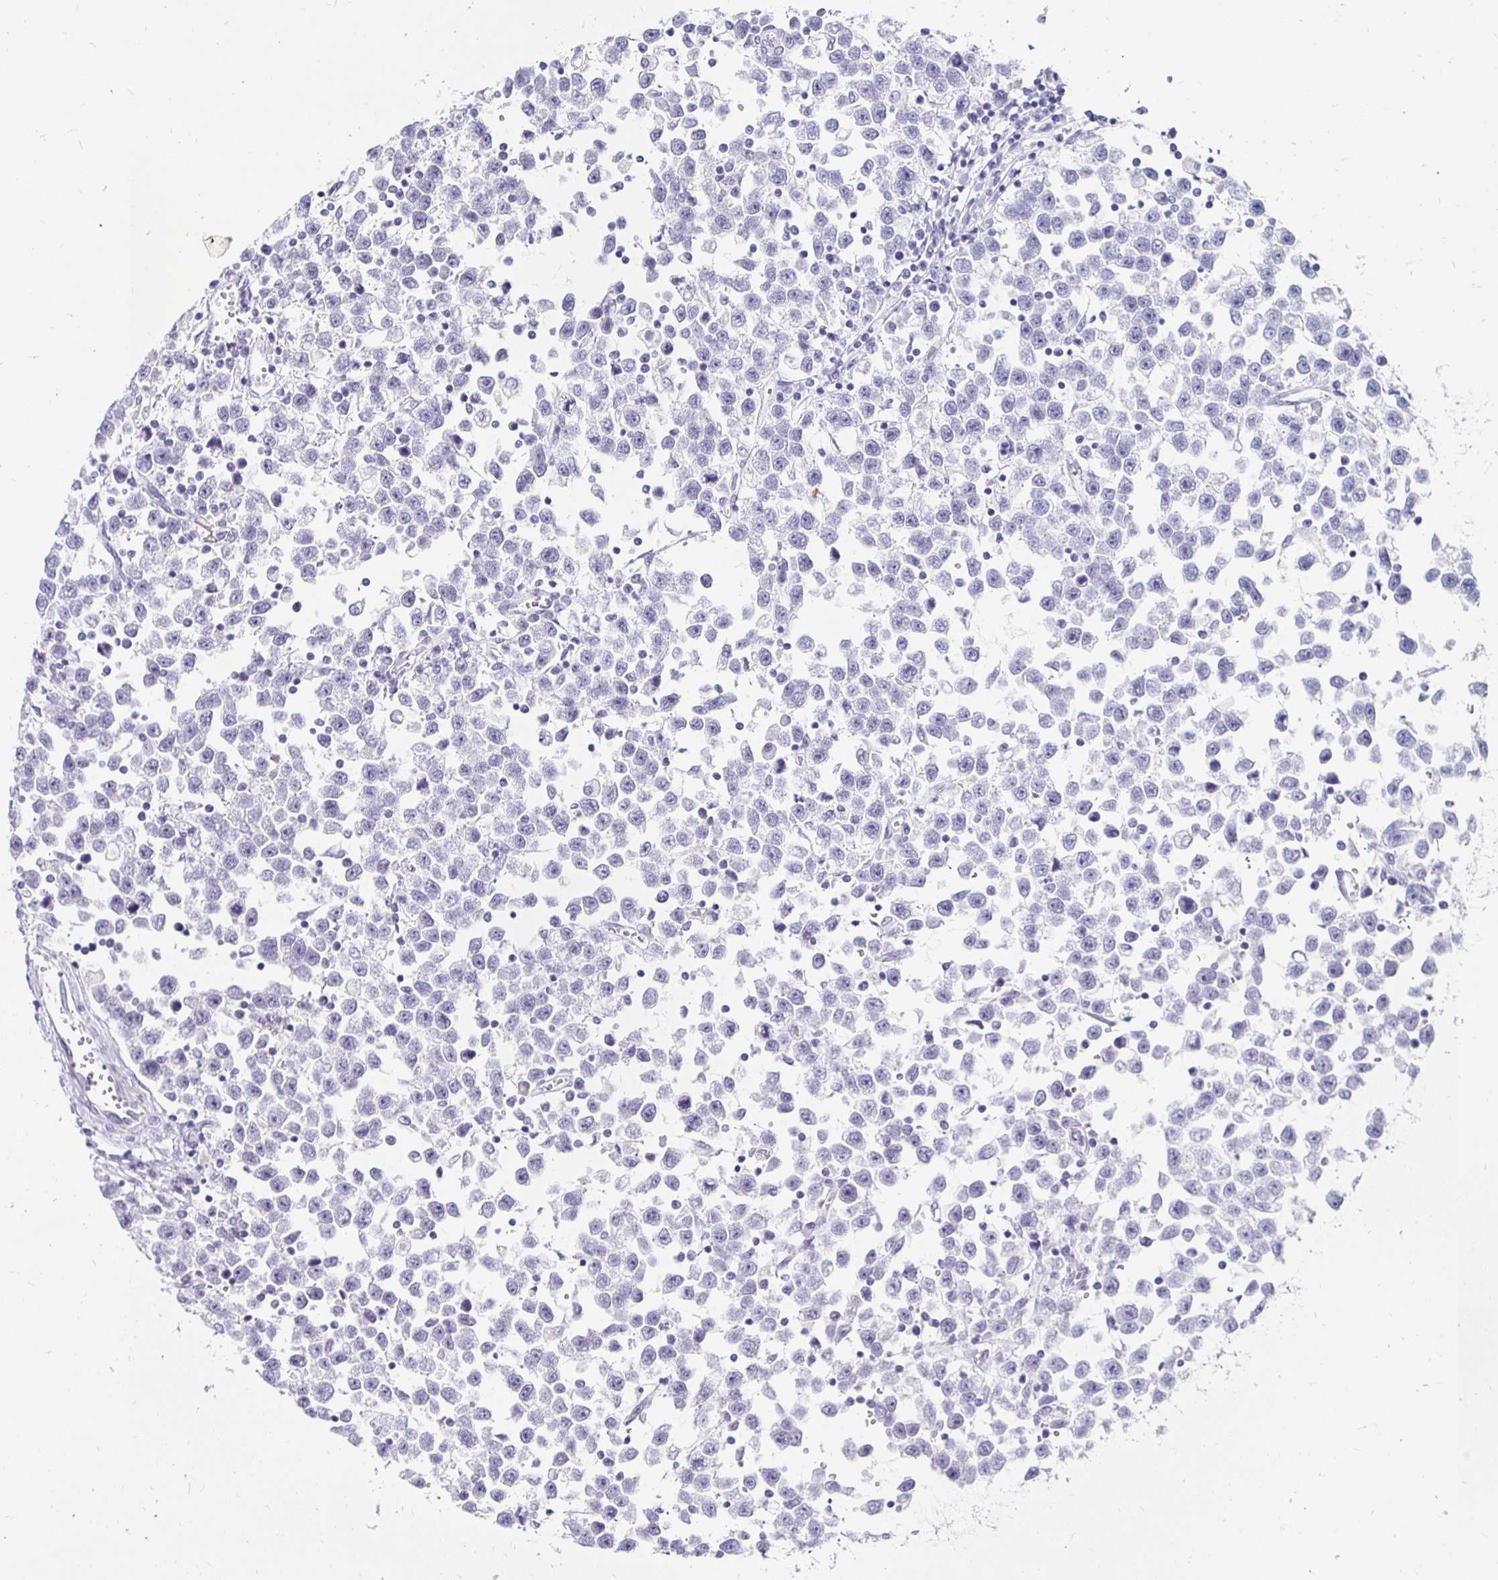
{"staining": {"intensity": "negative", "quantity": "none", "location": "none"}, "tissue": "testis cancer", "cell_type": "Tumor cells", "image_type": "cancer", "snomed": [{"axis": "morphology", "description": "Seminoma, NOS"}, {"axis": "topography", "description": "Testis"}], "caption": "This histopathology image is of testis seminoma stained with IHC to label a protein in brown with the nuclei are counter-stained blue. There is no staining in tumor cells.", "gene": "KCNQ2", "patient": {"sex": "male", "age": 34}}